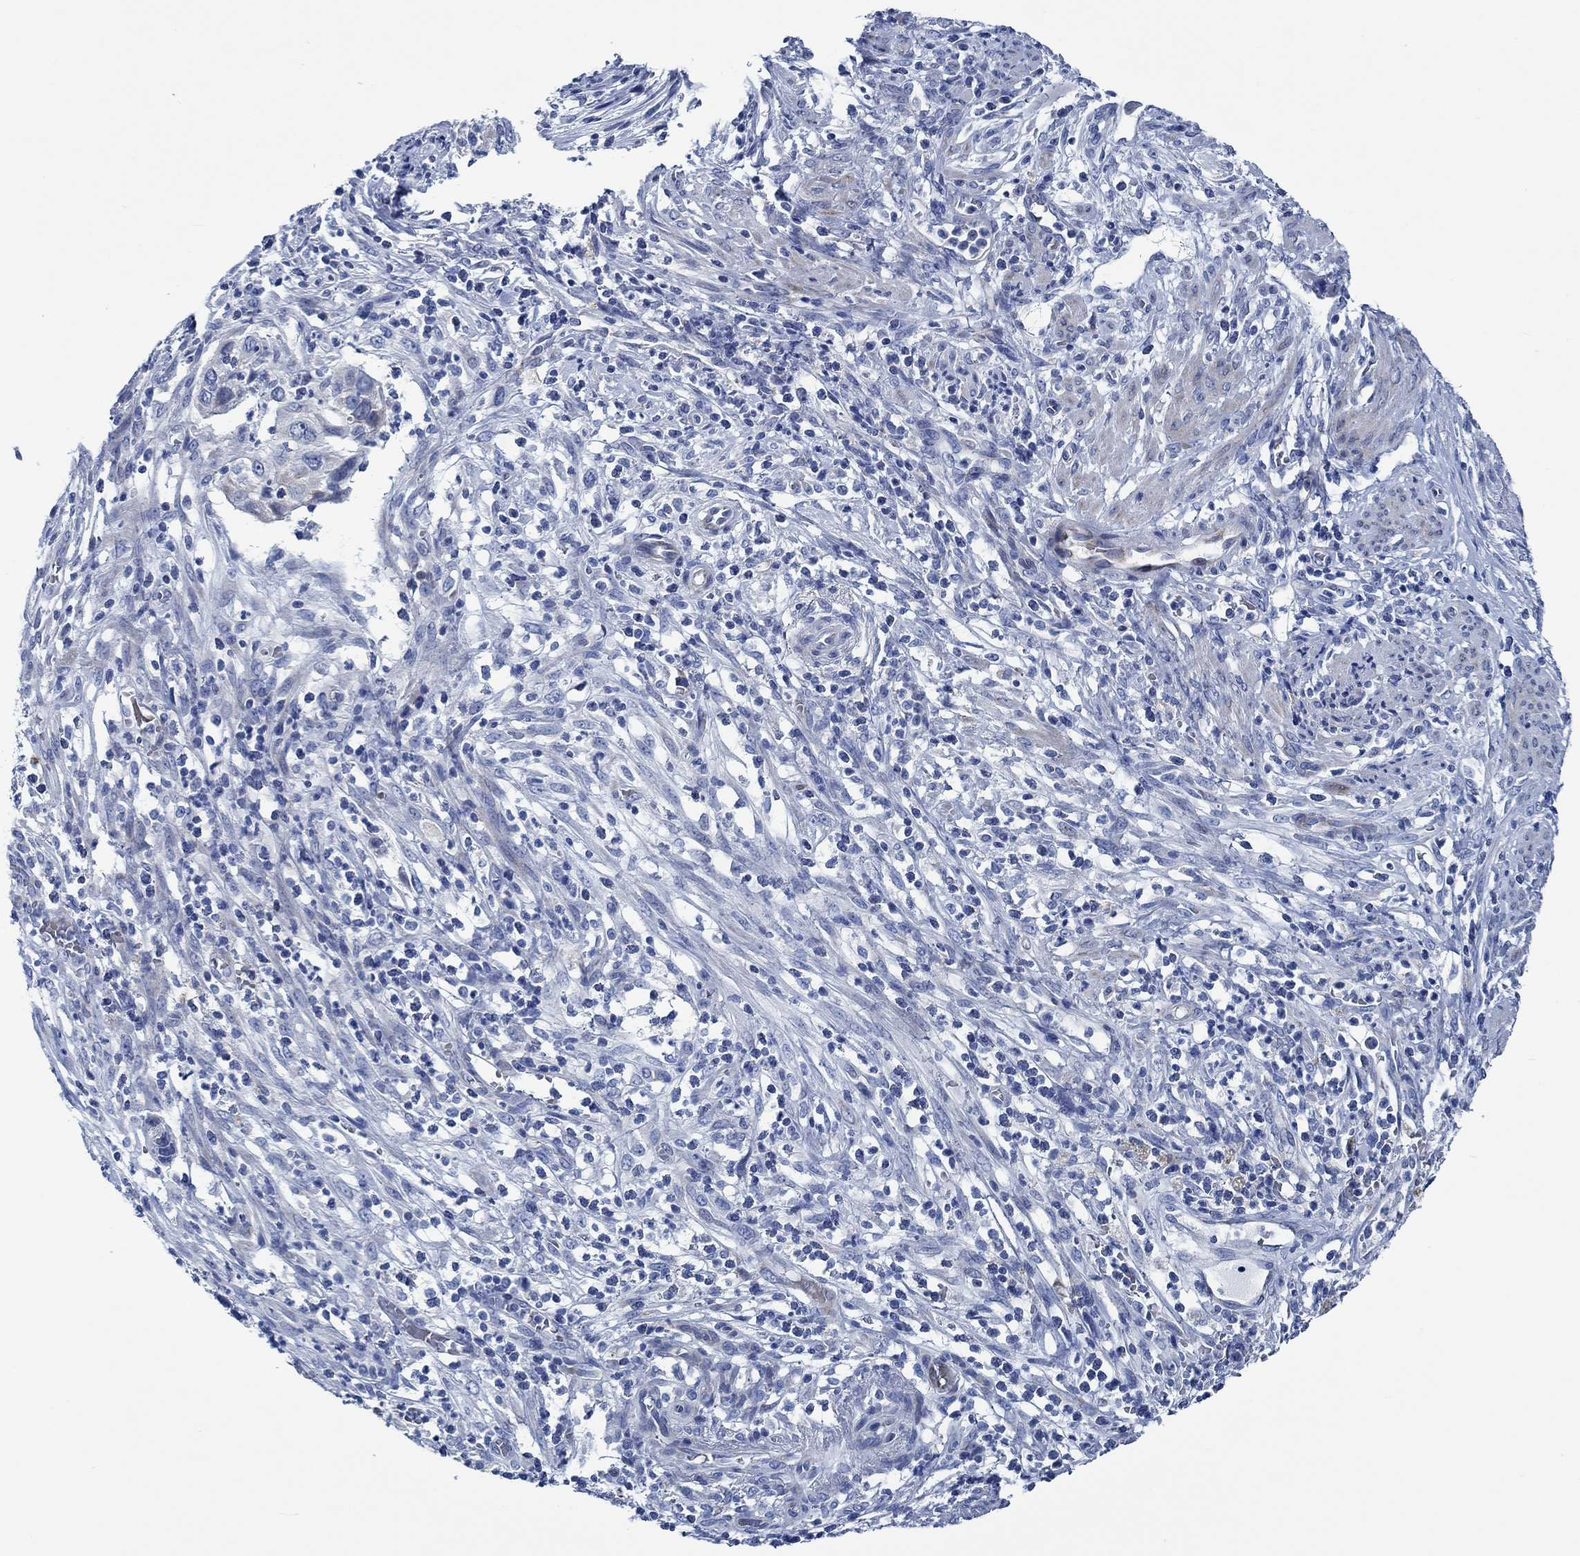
{"staining": {"intensity": "moderate", "quantity": "<25%", "location": "cytoplasmic/membranous"}, "tissue": "cervical cancer", "cell_type": "Tumor cells", "image_type": "cancer", "snomed": [{"axis": "morphology", "description": "Squamous cell carcinoma, NOS"}, {"axis": "topography", "description": "Cervix"}], "caption": "Immunohistochemistry (IHC) (DAB (3,3'-diaminobenzidine)) staining of human cervical cancer demonstrates moderate cytoplasmic/membranous protein positivity in approximately <25% of tumor cells. (DAB IHC, brown staining for protein, blue staining for nuclei).", "gene": "SVEP1", "patient": {"sex": "female", "age": 70}}